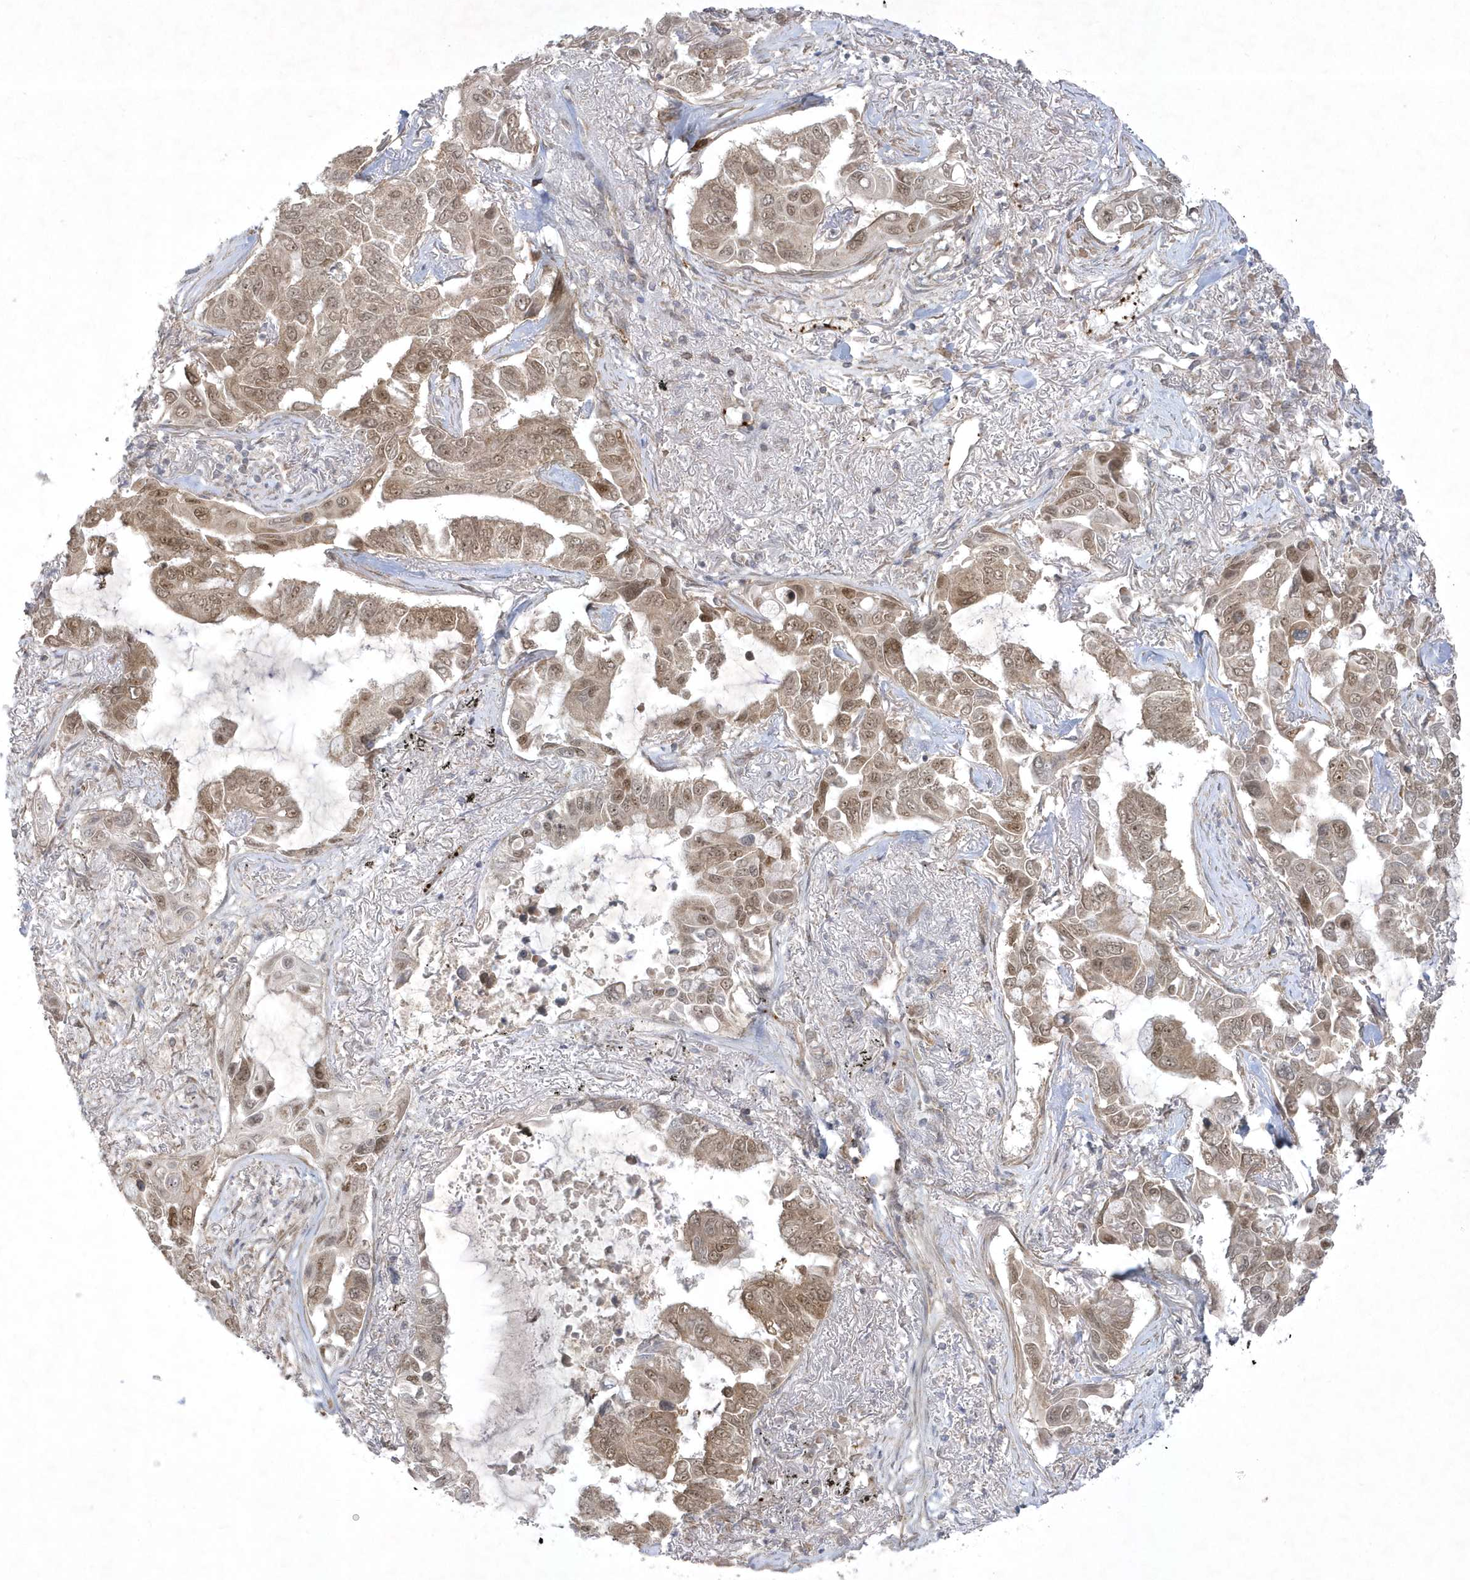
{"staining": {"intensity": "moderate", "quantity": ">75%", "location": "cytoplasmic/membranous,nuclear"}, "tissue": "lung cancer", "cell_type": "Tumor cells", "image_type": "cancer", "snomed": [{"axis": "morphology", "description": "Adenocarcinoma, NOS"}, {"axis": "topography", "description": "Lung"}], "caption": "A brown stain labels moderate cytoplasmic/membranous and nuclear positivity of a protein in lung cancer tumor cells.", "gene": "NAF1", "patient": {"sex": "male", "age": 64}}